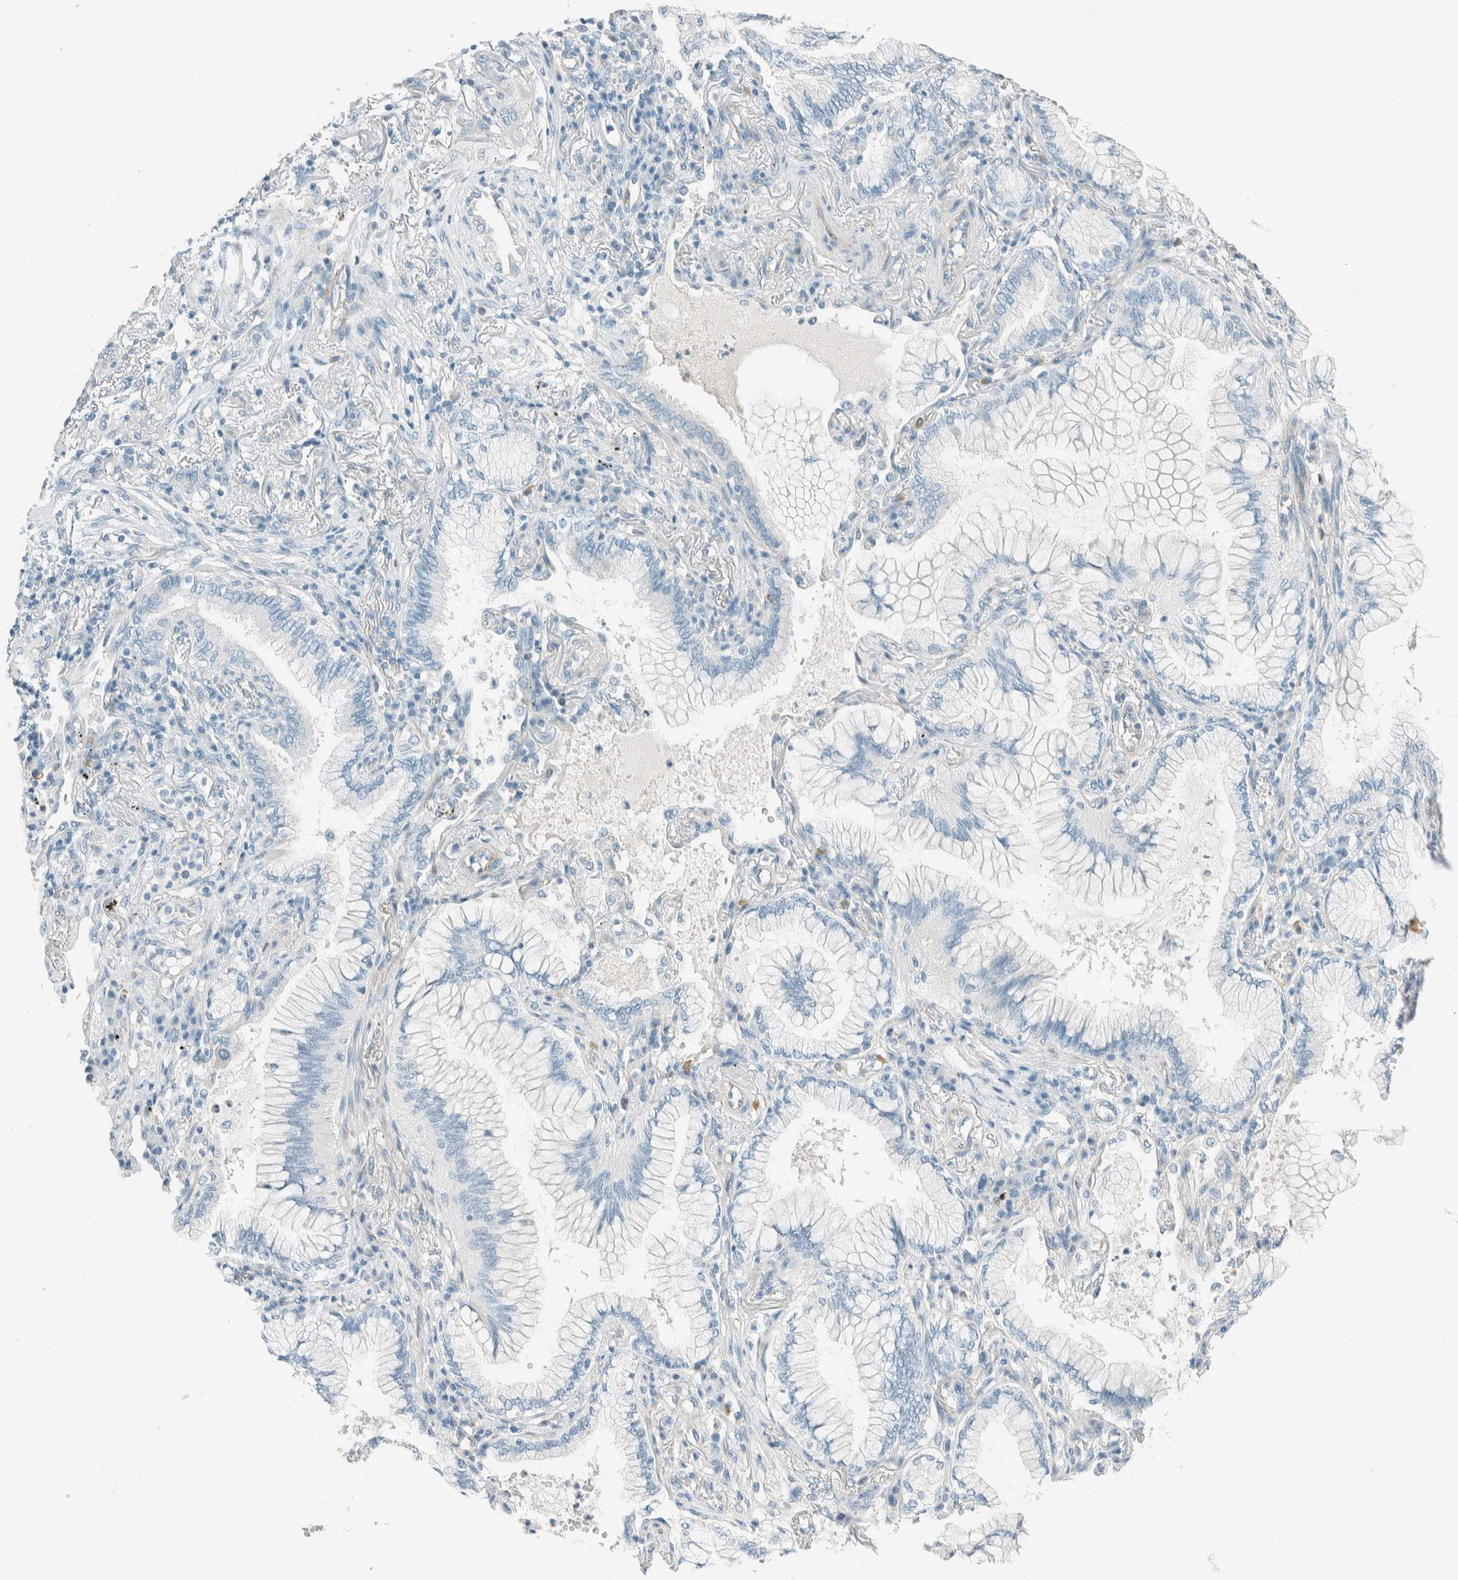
{"staining": {"intensity": "negative", "quantity": "none", "location": "none"}, "tissue": "lung cancer", "cell_type": "Tumor cells", "image_type": "cancer", "snomed": [{"axis": "morphology", "description": "Adenocarcinoma, NOS"}, {"axis": "topography", "description": "Lung"}], "caption": "Adenocarcinoma (lung) was stained to show a protein in brown. There is no significant expression in tumor cells.", "gene": "SLFN12", "patient": {"sex": "female", "age": 70}}